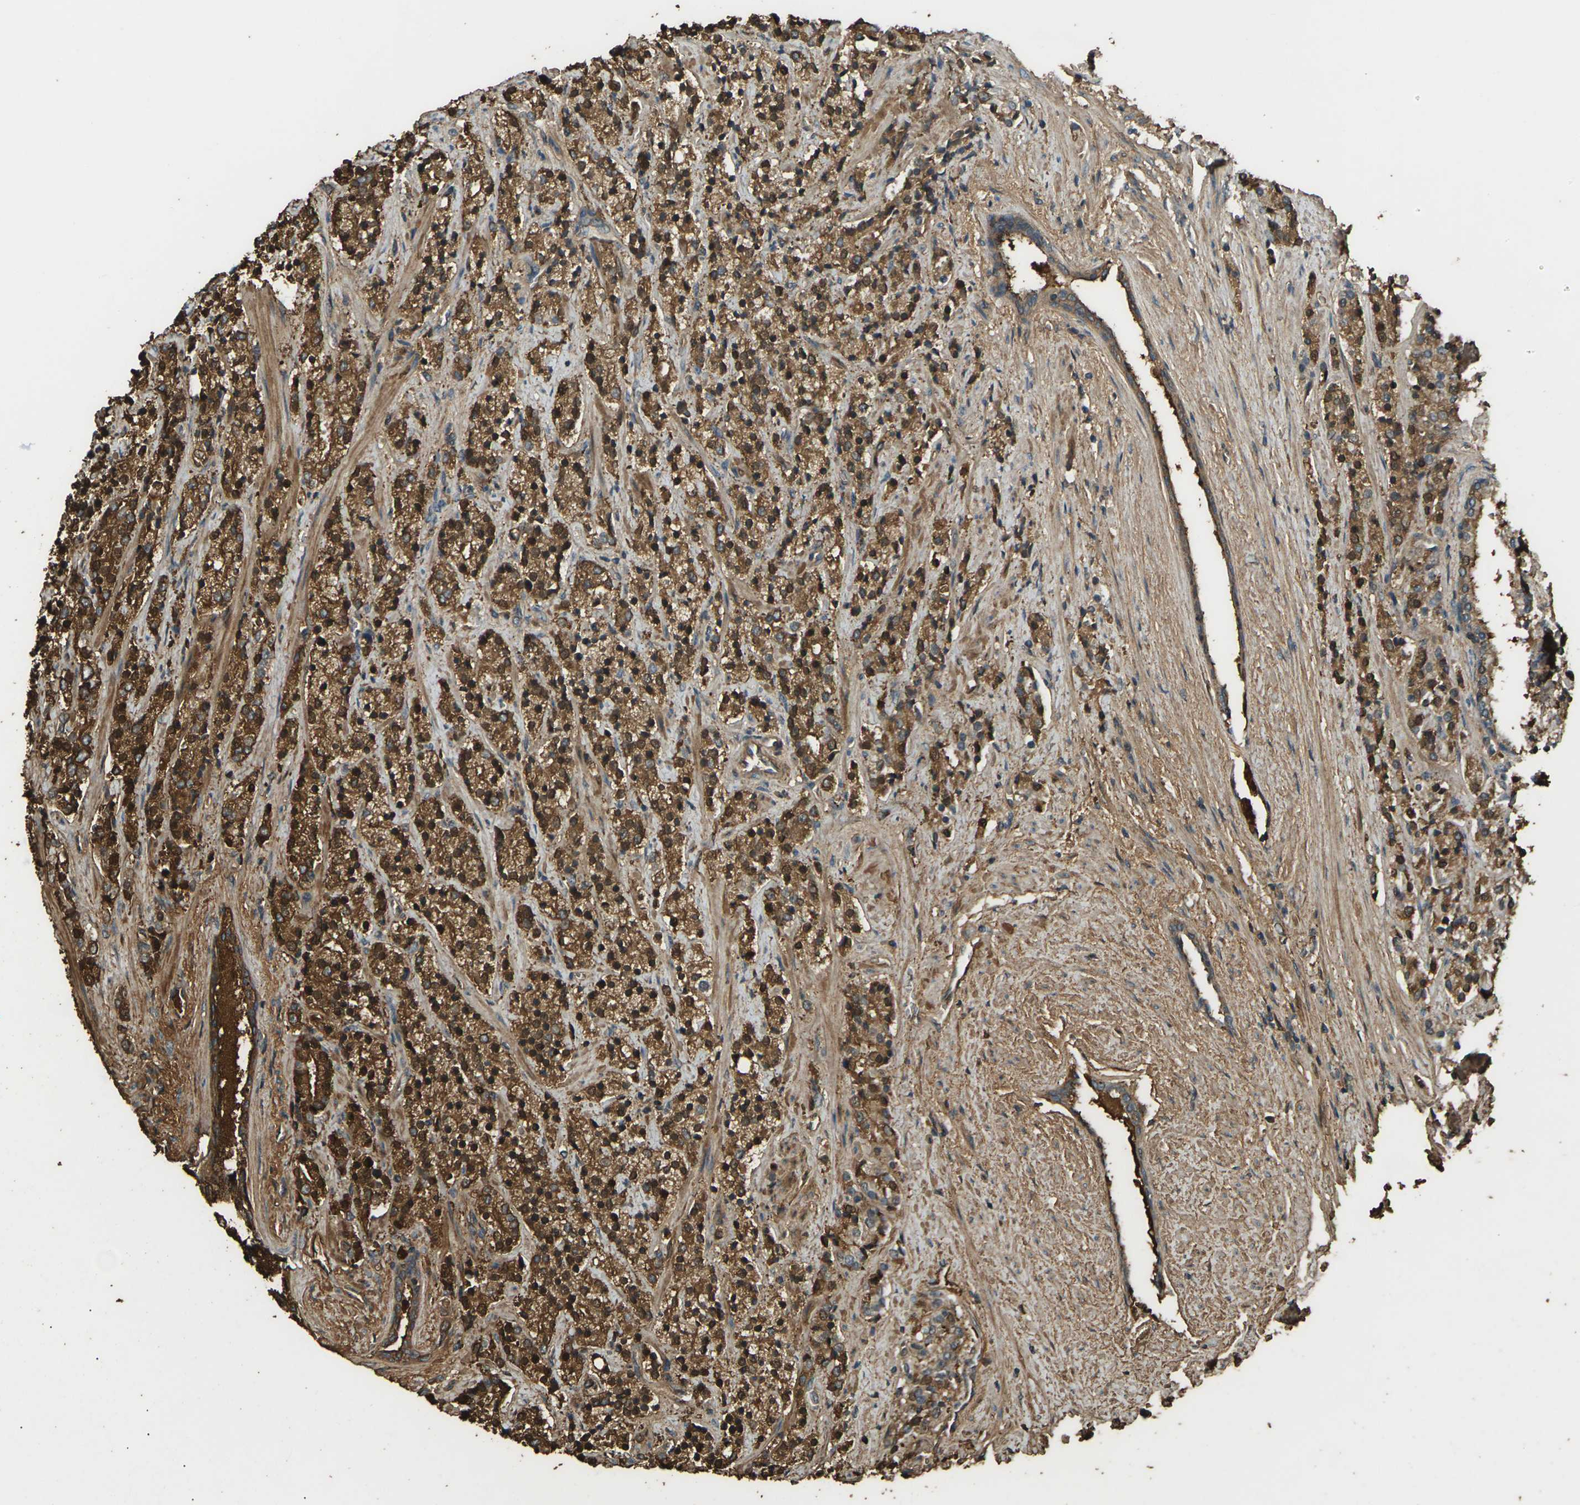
{"staining": {"intensity": "strong", "quantity": ">75%", "location": "cytoplasmic/membranous,nuclear"}, "tissue": "prostate cancer", "cell_type": "Tumor cells", "image_type": "cancer", "snomed": [{"axis": "morphology", "description": "Adenocarcinoma, High grade"}, {"axis": "topography", "description": "Prostate"}], "caption": "Brown immunohistochemical staining in prostate adenocarcinoma (high-grade) displays strong cytoplasmic/membranous and nuclear staining in approximately >75% of tumor cells.", "gene": "CYP1B1", "patient": {"sex": "male", "age": 71}}